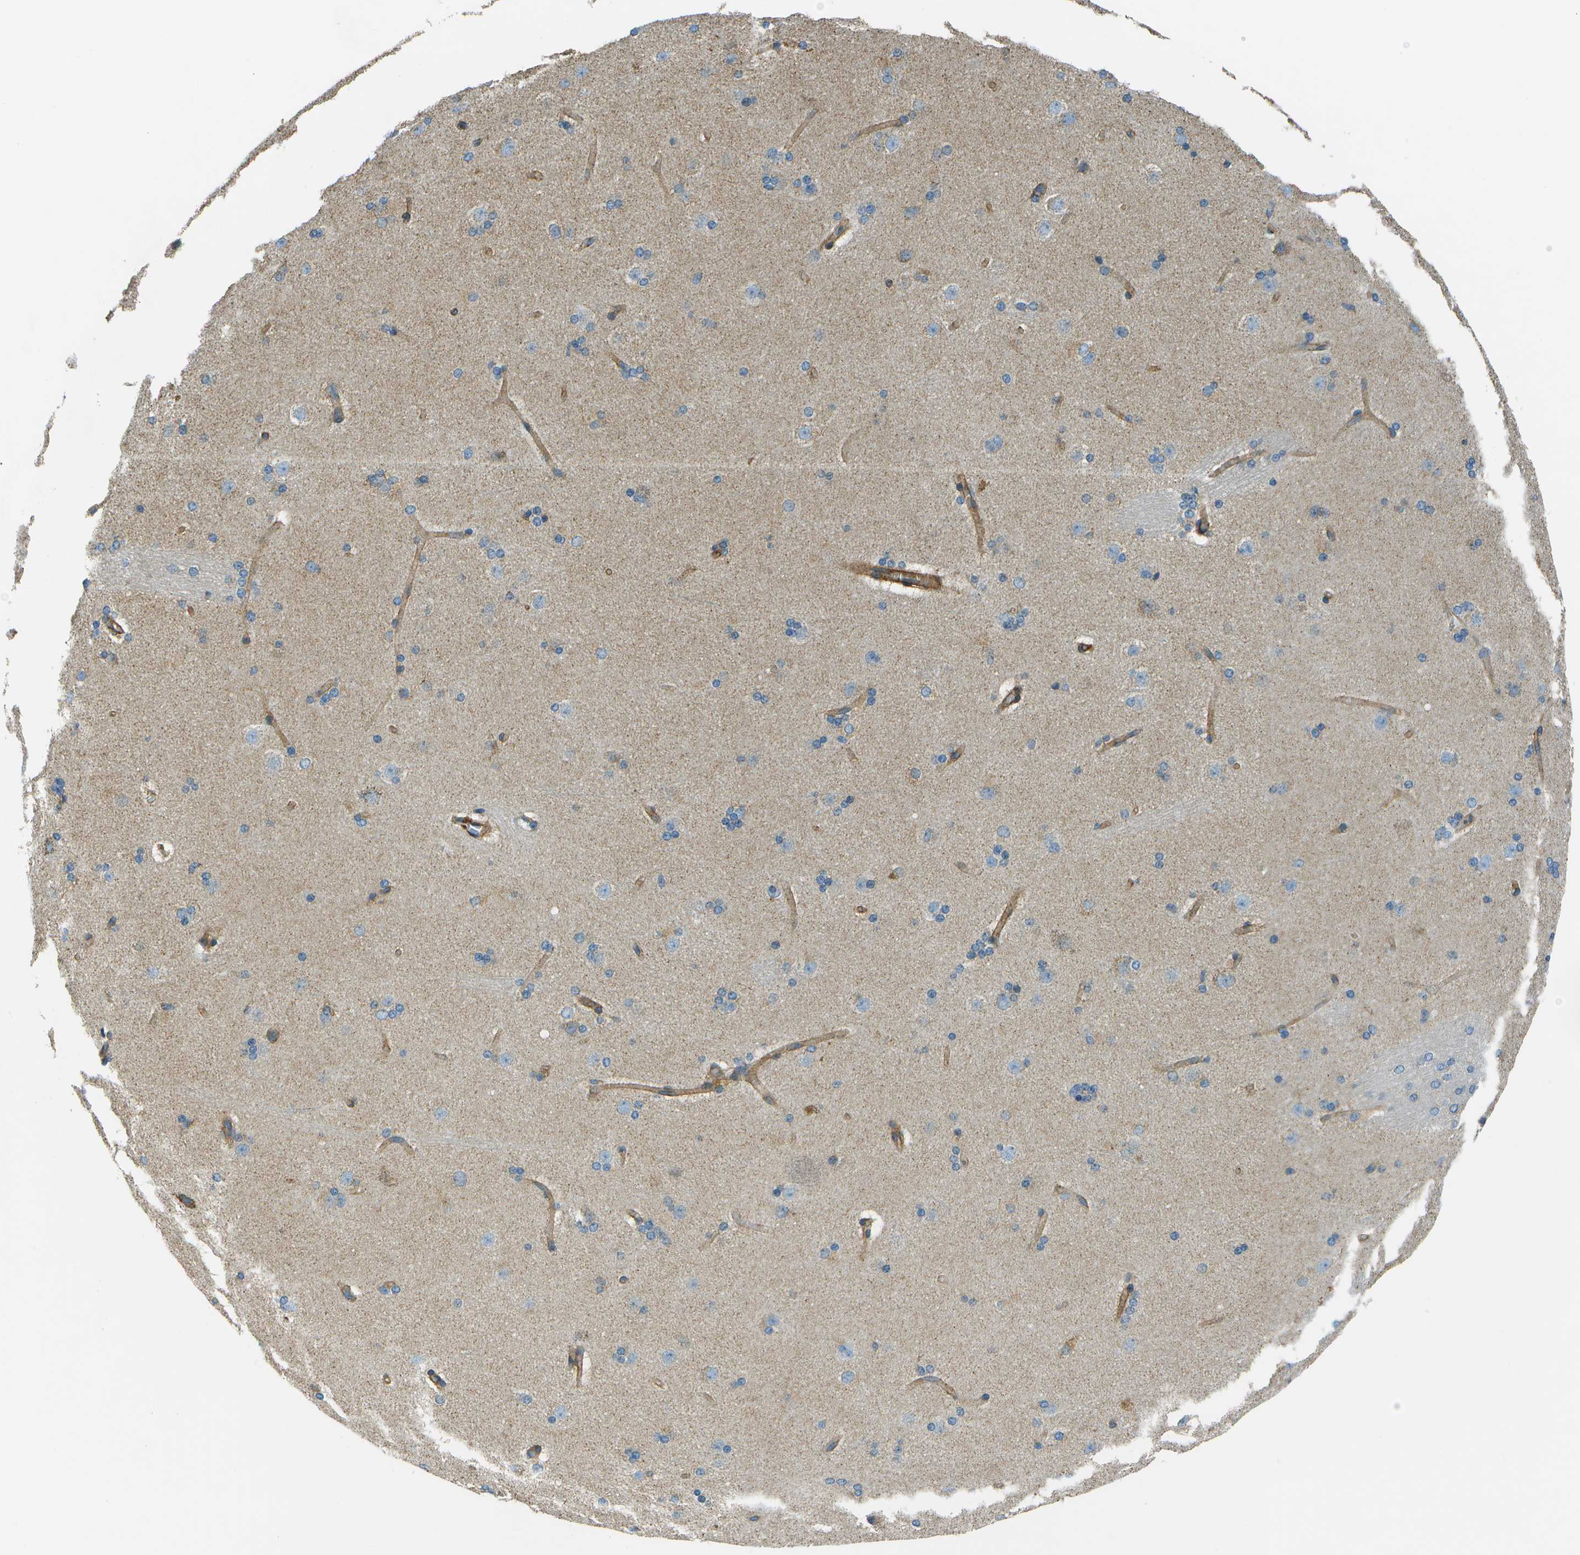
{"staining": {"intensity": "moderate", "quantity": "<25%", "location": "cytoplasmic/membranous"}, "tissue": "caudate", "cell_type": "Glial cells", "image_type": "normal", "snomed": [{"axis": "morphology", "description": "Normal tissue, NOS"}, {"axis": "topography", "description": "Lateral ventricle wall"}], "caption": "Immunohistochemistry (IHC) of unremarkable human caudate displays low levels of moderate cytoplasmic/membranous positivity in approximately <25% of glial cells. Nuclei are stained in blue.", "gene": "TMEM51", "patient": {"sex": "female", "age": 19}}